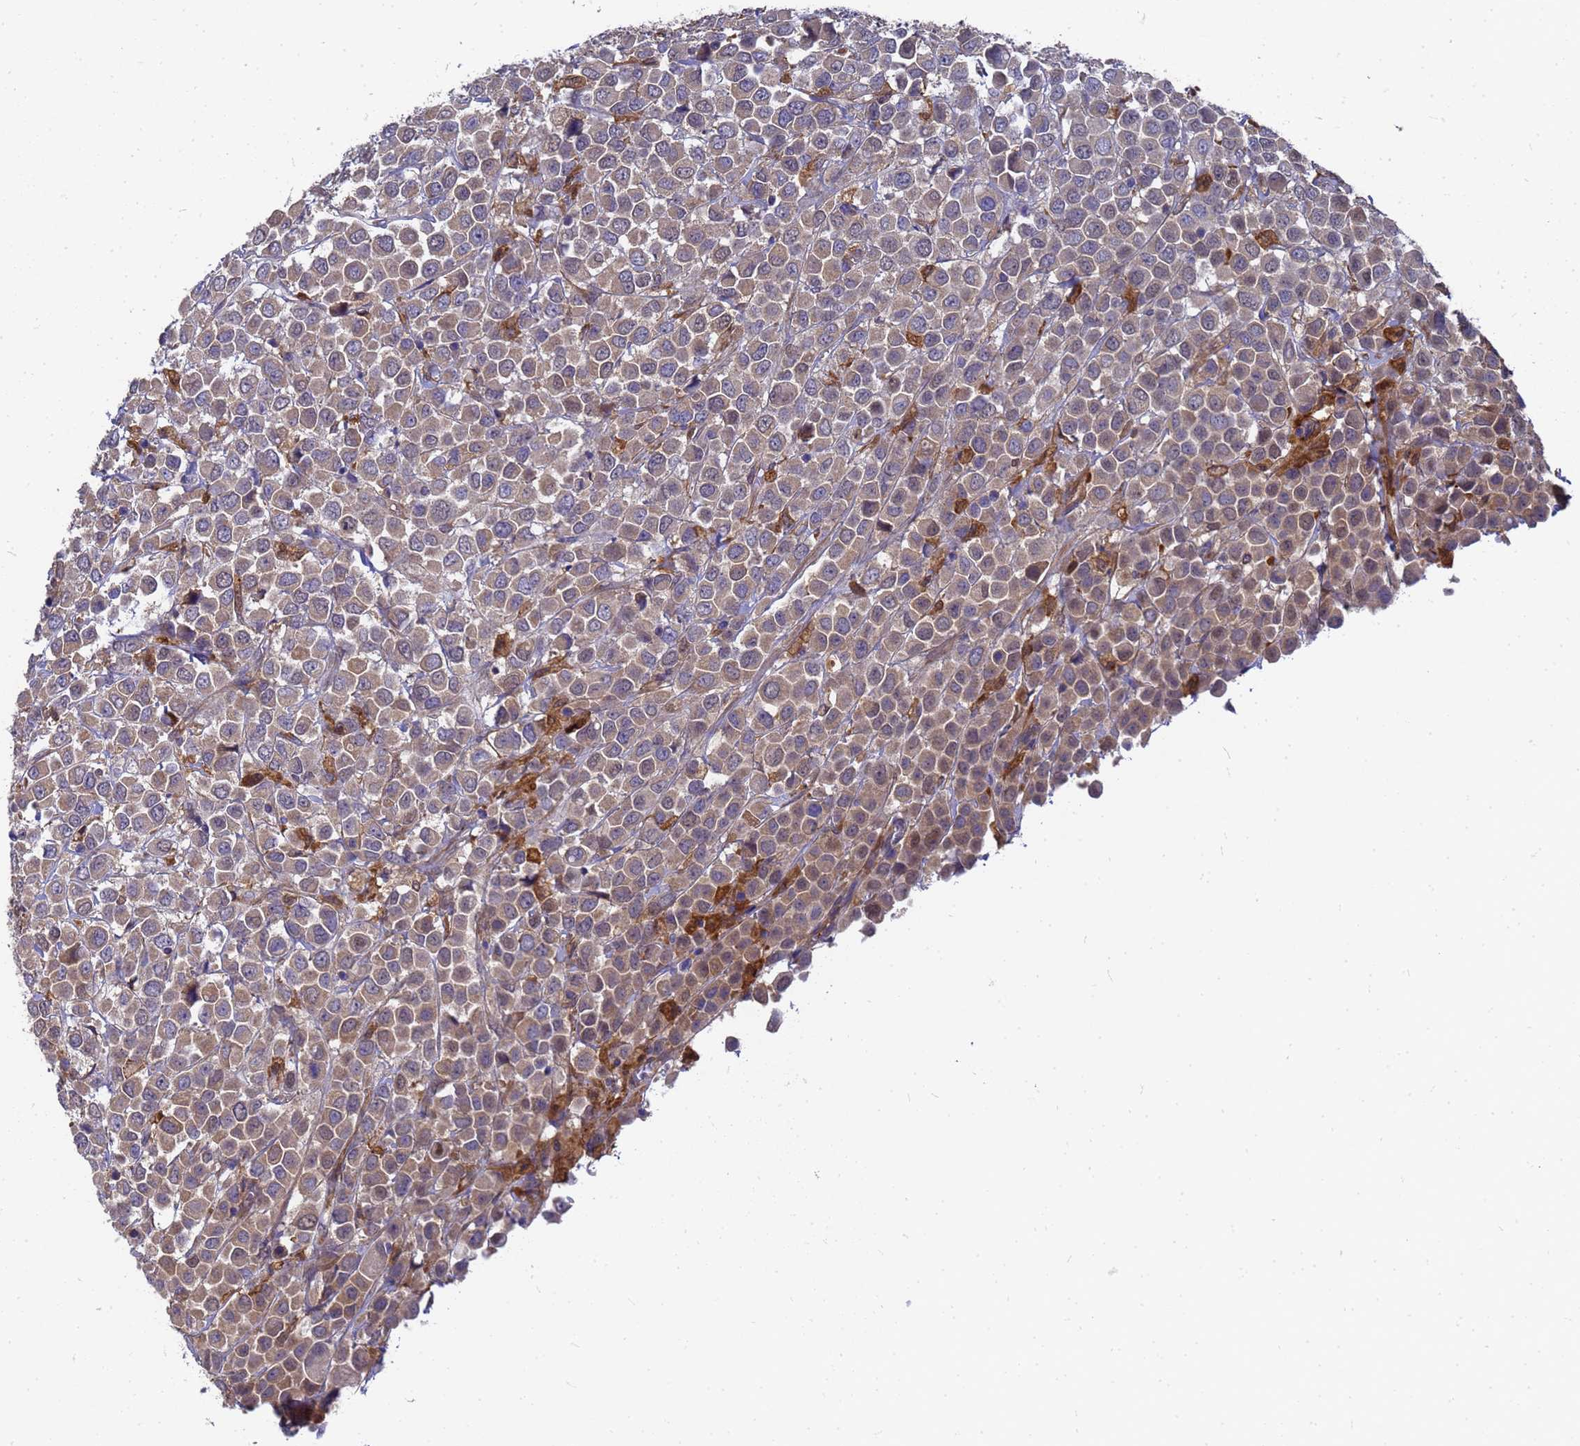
{"staining": {"intensity": "weak", "quantity": "<25%", "location": "cytoplasmic/membranous"}, "tissue": "breast cancer", "cell_type": "Tumor cells", "image_type": "cancer", "snomed": [{"axis": "morphology", "description": "Duct carcinoma"}, {"axis": "topography", "description": "Breast"}], "caption": "Immunohistochemistry (IHC) of human breast cancer (intraductal carcinoma) exhibits no expression in tumor cells. The staining was performed using DAB to visualize the protein expression in brown, while the nuclei were stained in blue with hematoxylin (Magnification: 20x).", "gene": "SLC35E2B", "patient": {"sex": "female", "age": 61}}